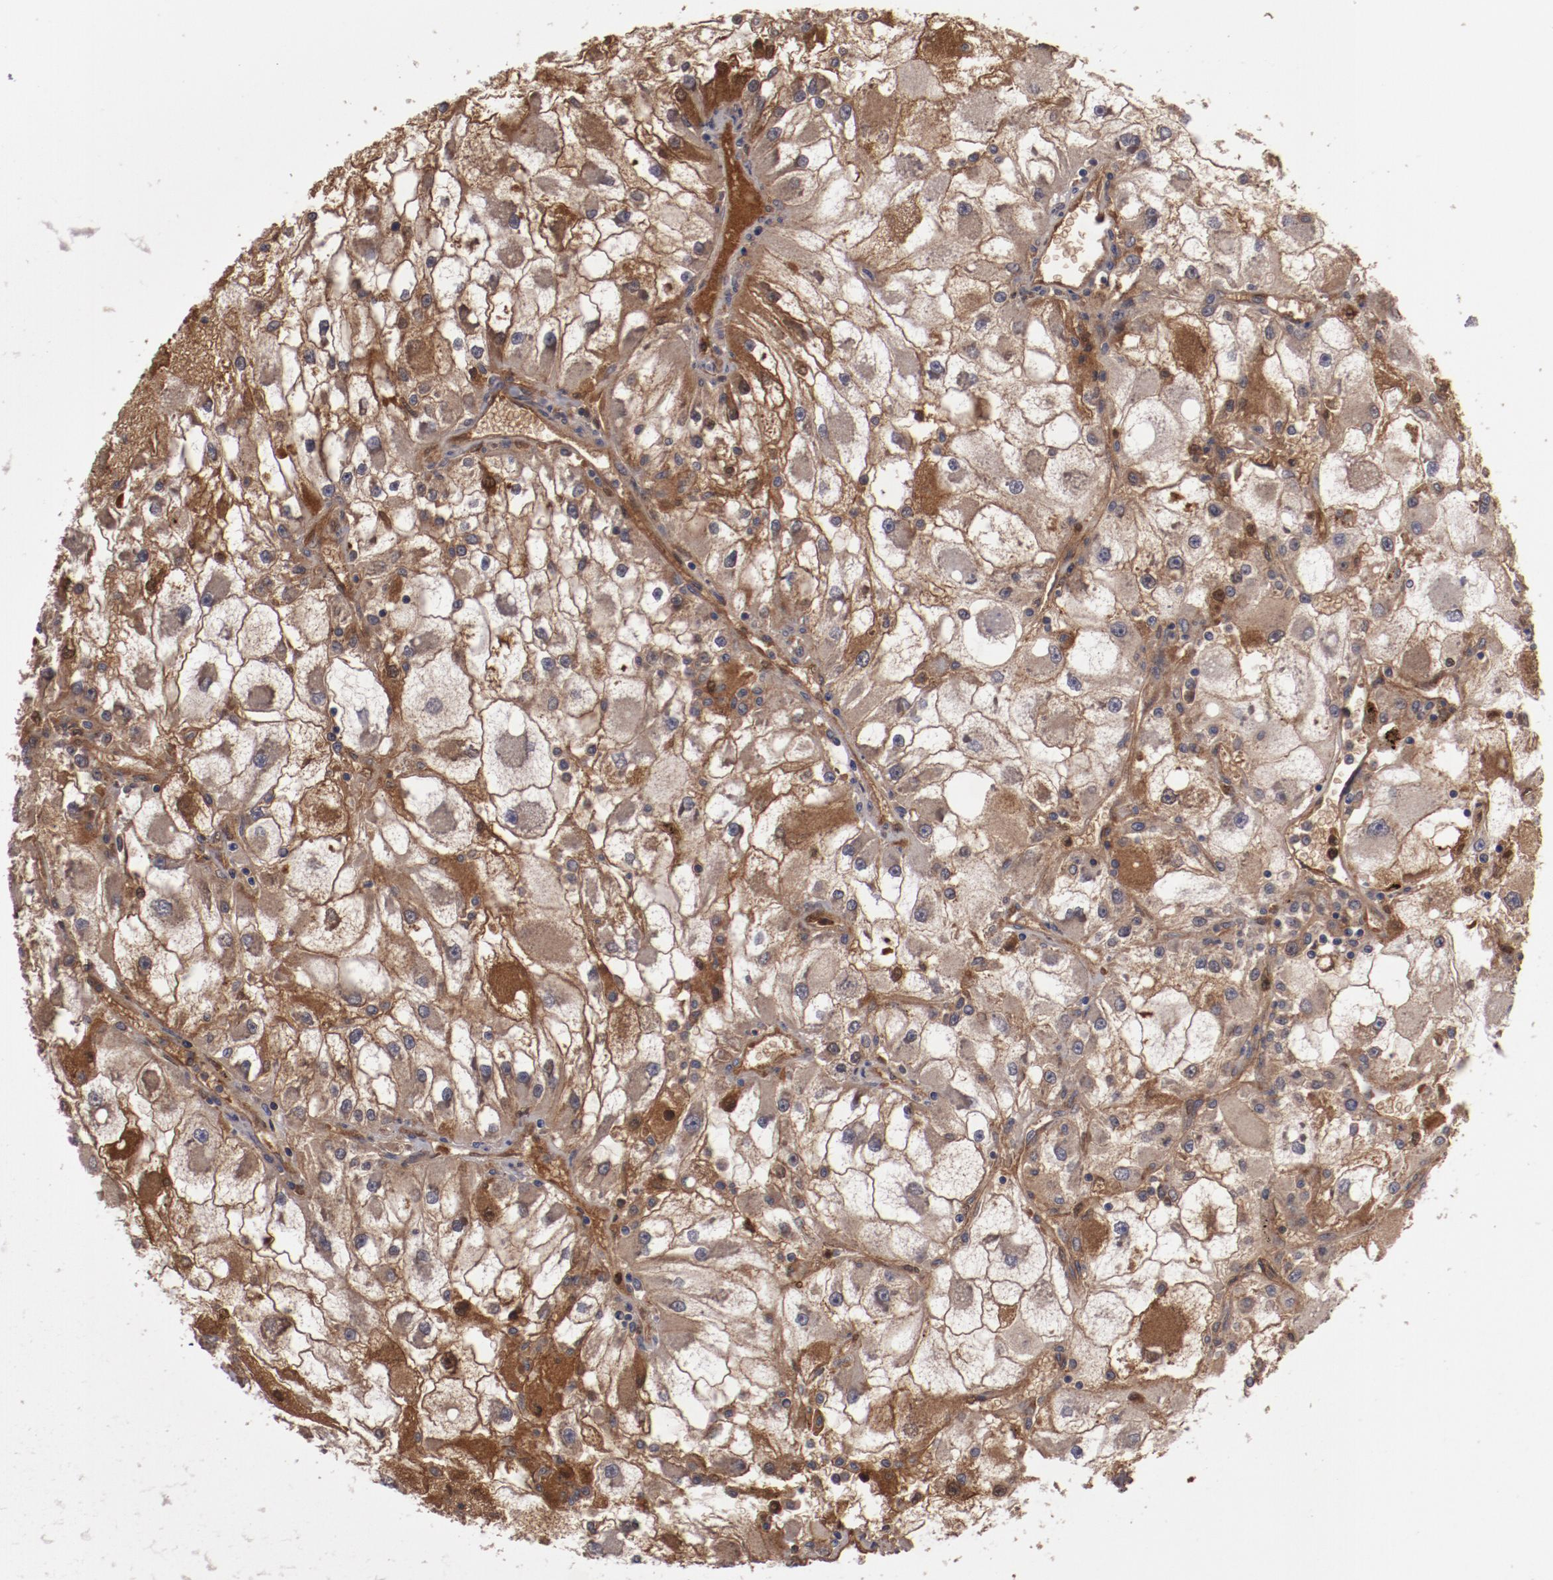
{"staining": {"intensity": "moderate", "quantity": ">75%", "location": "cytoplasmic/membranous"}, "tissue": "renal cancer", "cell_type": "Tumor cells", "image_type": "cancer", "snomed": [{"axis": "morphology", "description": "Adenocarcinoma, NOS"}, {"axis": "topography", "description": "Kidney"}], "caption": "Adenocarcinoma (renal) was stained to show a protein in brown. There is medium levels of moderate cytoplasmic/membranous staining in about >75% of tumor cells. (DAB = brown stain, brightfield microscopy at high magnification).", "gene": "SERPINA7", "patient": {"sex": "female", "age": 73}}